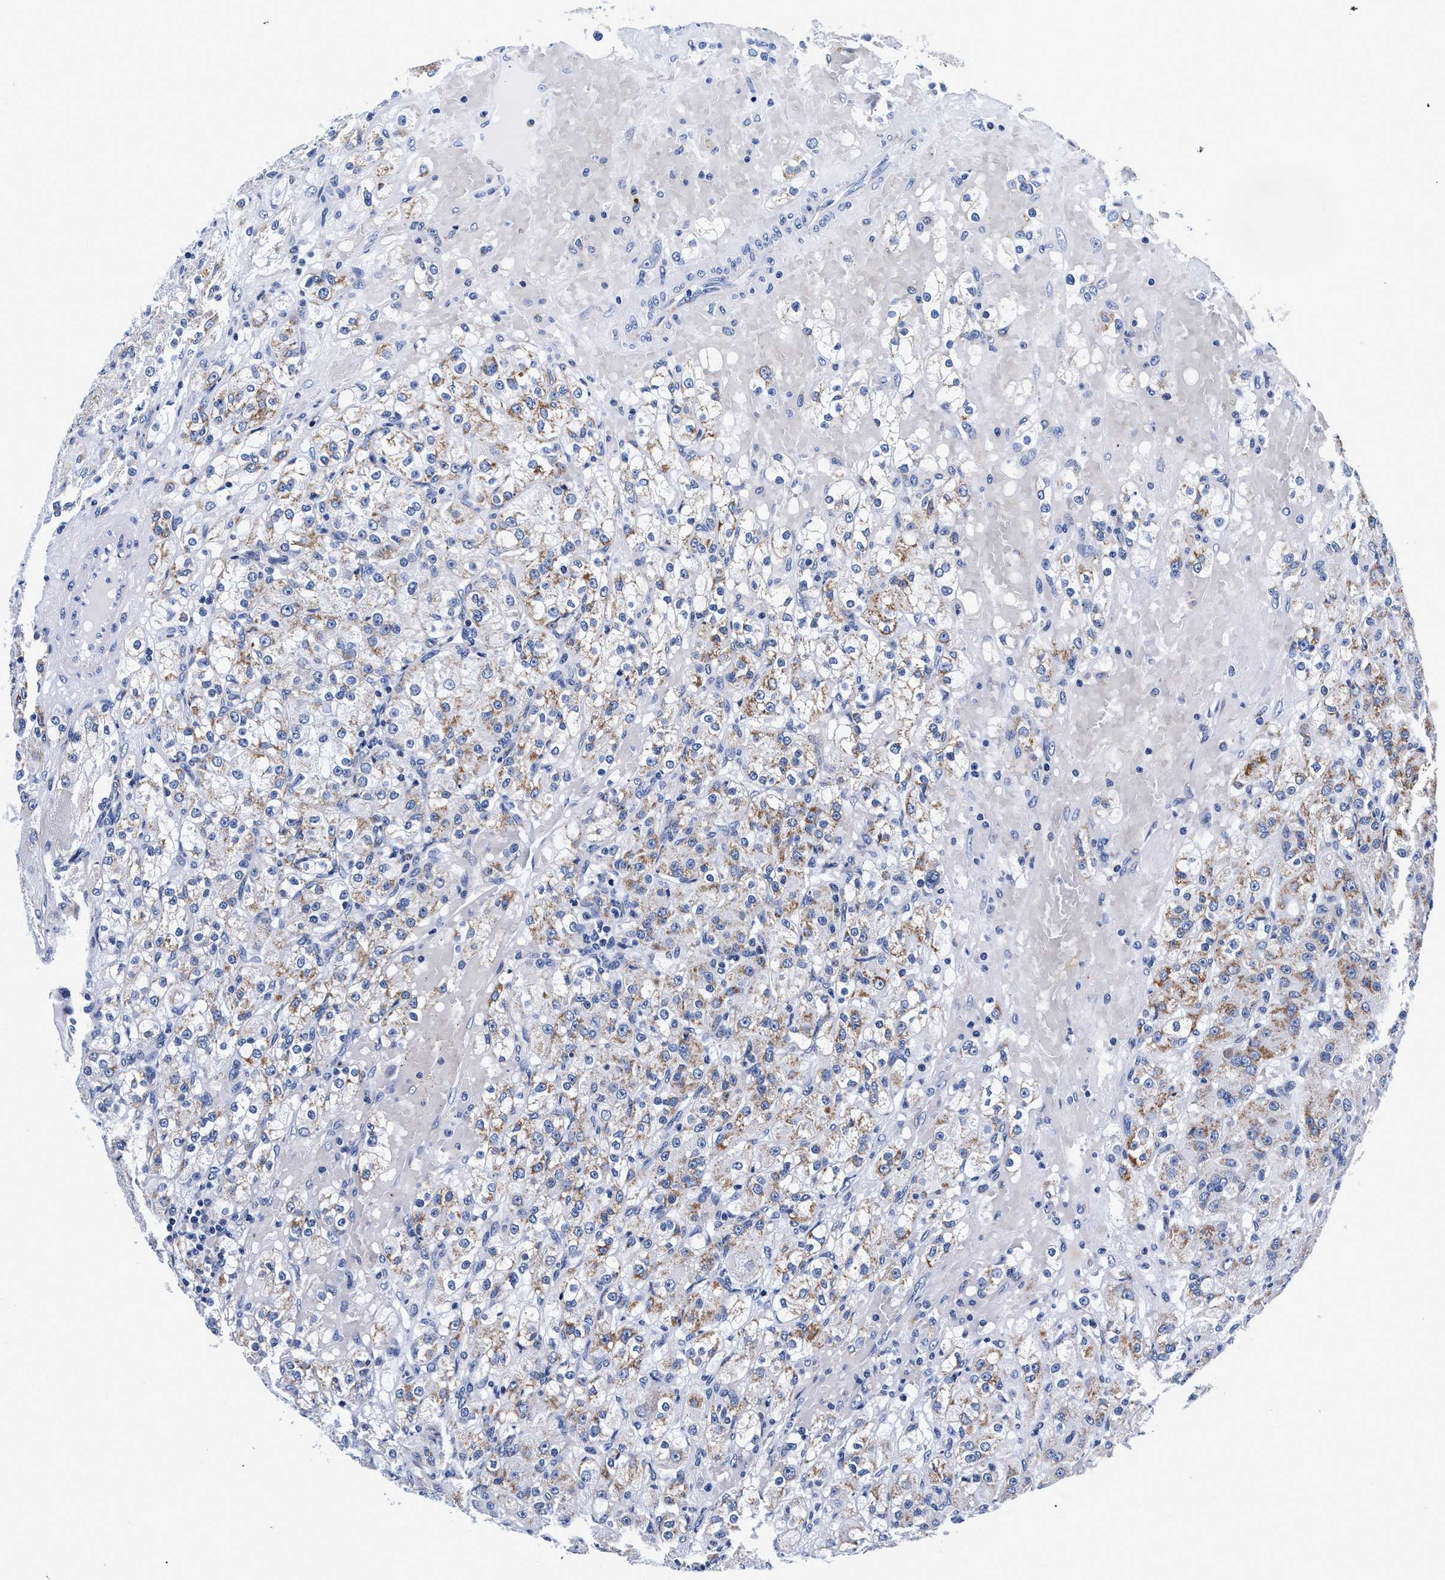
{"staining": {"intensity": "moderate", "quantity": "25%-75%", "location": "cytoplasmic/membranous"}, "tissue": "renal cancer", "cell_type": "Tumor cells", "image_type": "cancer", "snomed": [{"axis": "morphology", "description": "Normal tissue, NOS"}, {"axis": "morphology", "description": "Adenocarcinoma, NOS"}, {"axis": "topography", "description": "Kidney"}], "caption": "A brown stain shows moderate cytoplasmic/membranous positivity of a protein in adenocarcinoma (renal) tumor cells.", "gene": "RAB3B", "patient": {"sex": "male", "age": 61}}